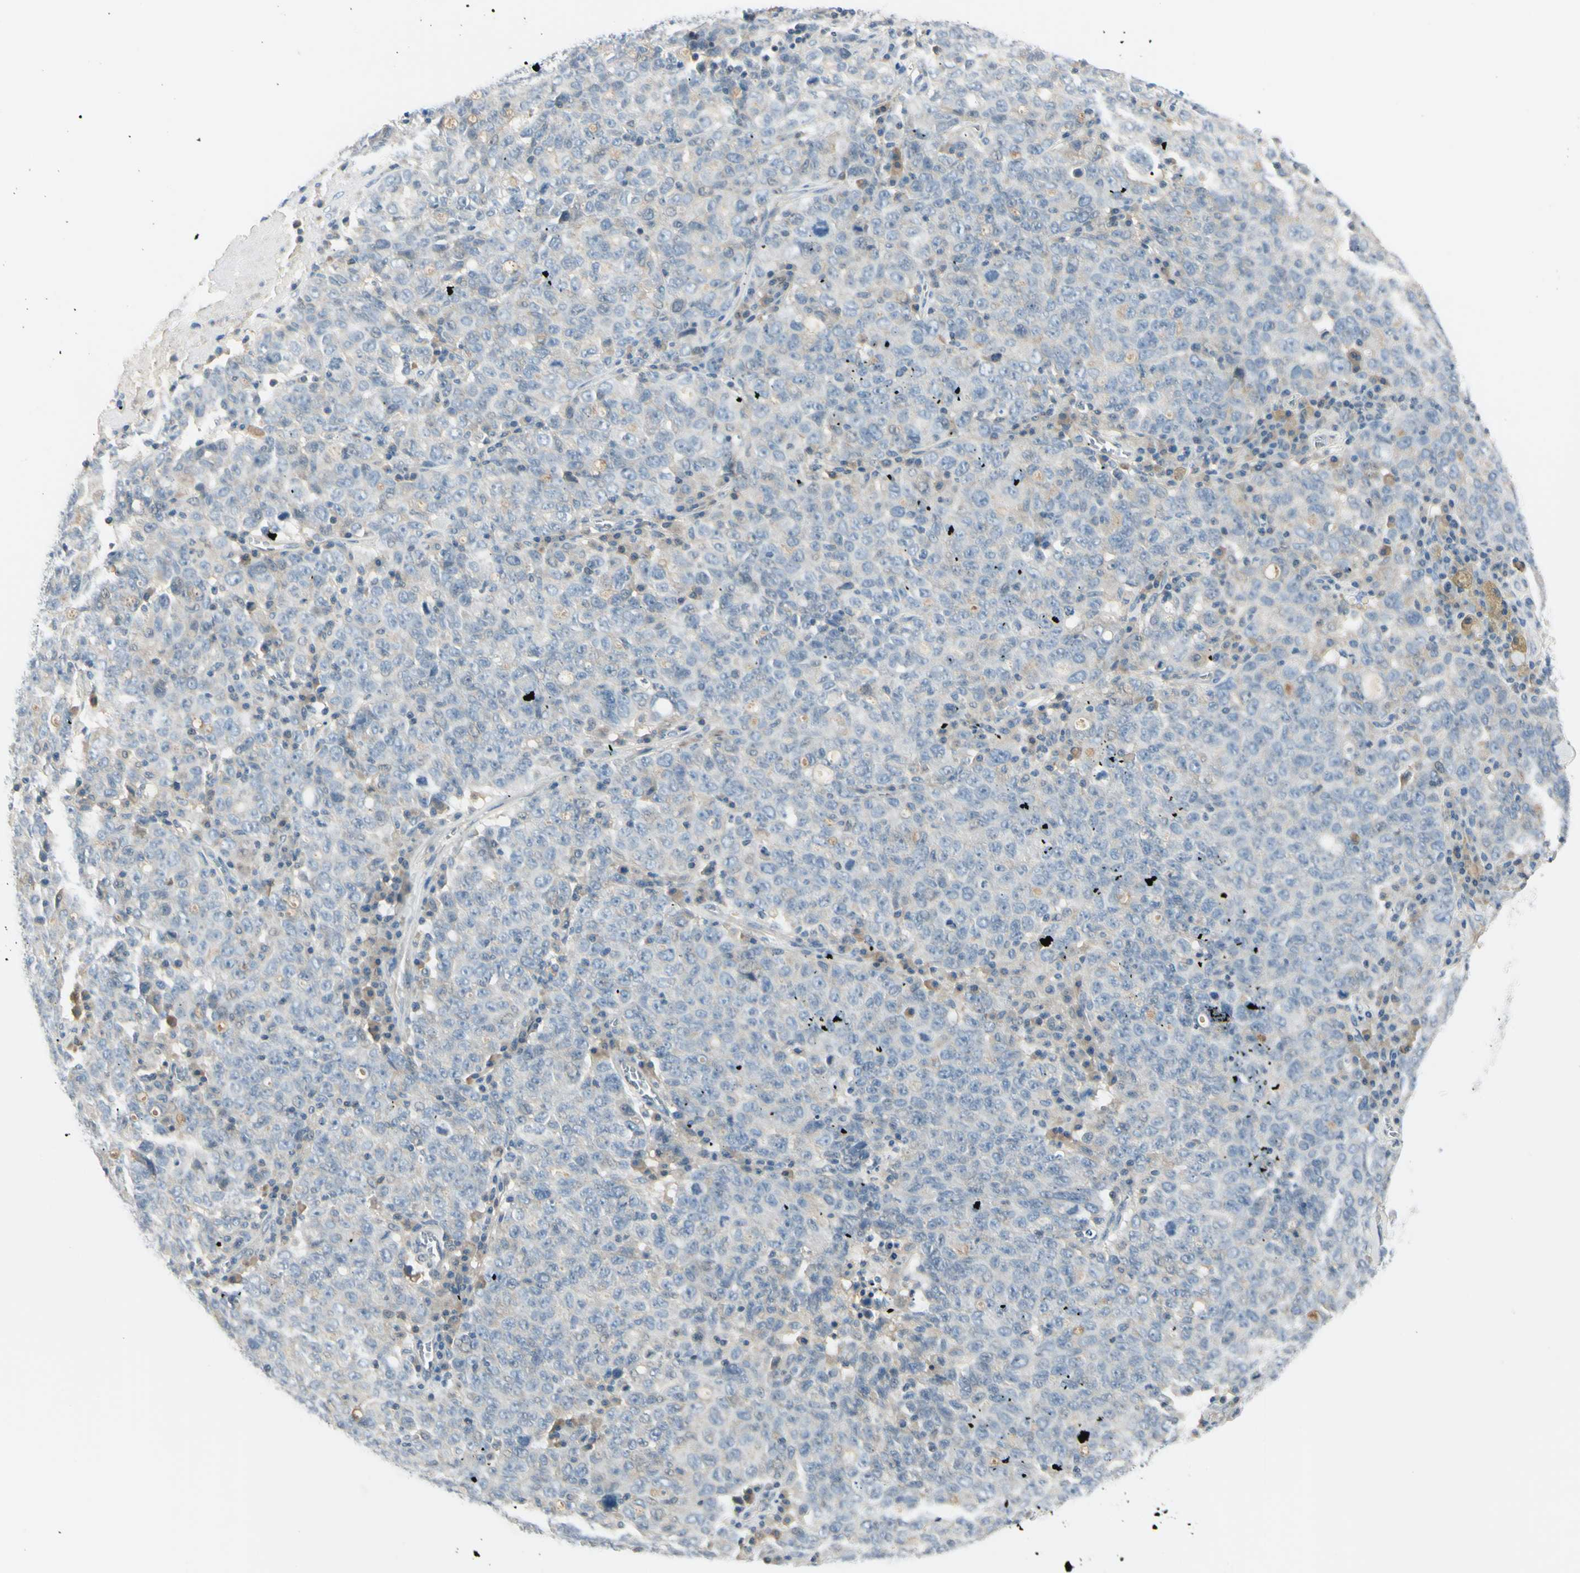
{"staining": {"intensity": "negative", "quantity": "none", "location": "none"}, "tissue": "ovarian cancer", "cell_type": "Tumor cells", "image_type": "cancer", "snomed": [{"axis": "morphology", "description": "Carcinoma, endometroid"}, {"axis": "topography", "description": "Ovary"}], "caption": "Ovarian cancer (endometroid carcinoma) stained for a protein using immunohistochemistry reveals no expression tumor cells.", "gene": "ASB9", "patient": {"sex": "female", "age": 62}}